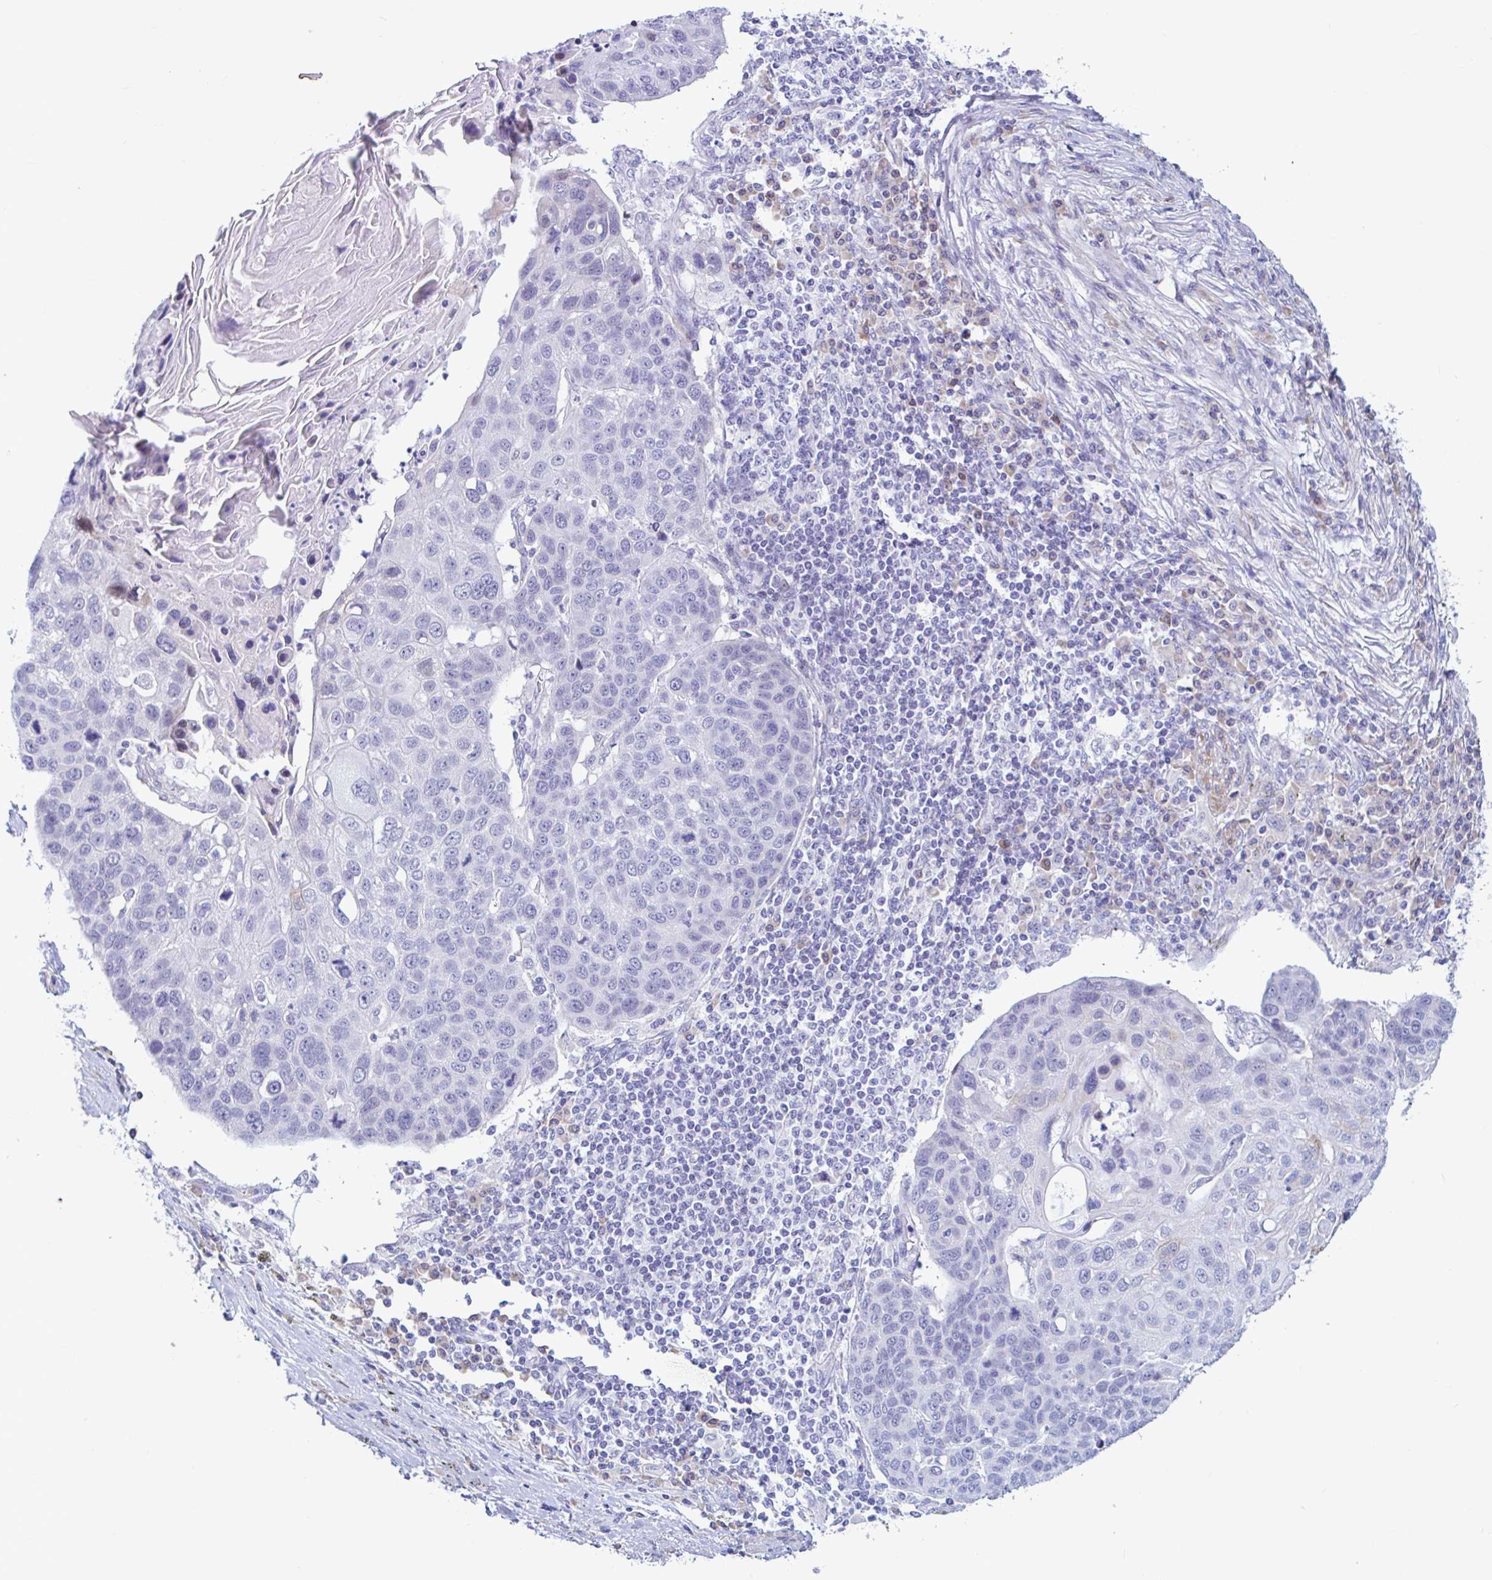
{"staining": {"intensity": "weak", "quantity": "<25%", "location": "nuclear"}, "tissue": "lung cancer", "cell_type": "Tumor cells", "image_type": "cancer", "snomed": [{"axis": "morphology", "description": "Squamous cell carcinoma, NOS"}, {"axis": "topography", "description": "Lymph node"}, {"axis": "topography", "description": "Lung"}], "caption": "Immunohistochemical staining of squamous cell carcinoma (lung) reveals no significant positivity in tumor cells.", "gene": "NBPF3", "patient": {"sex": "male", "age": 61}}